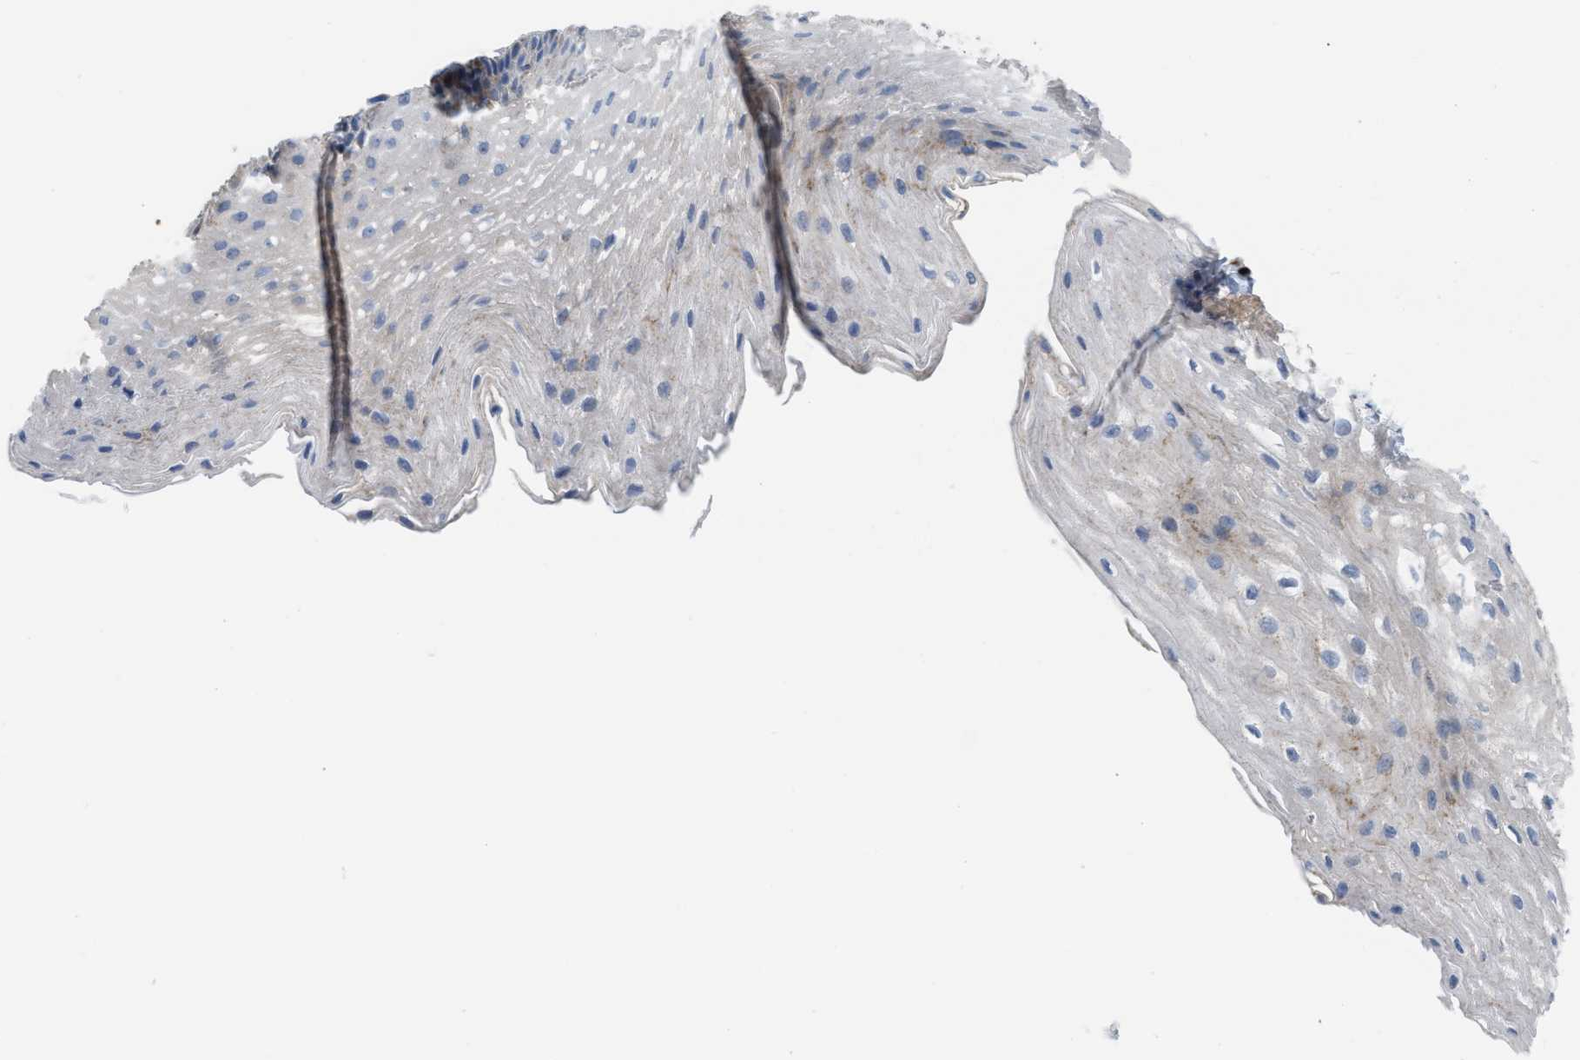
{"staining": {"intensity": "weak", "quantity": "<25%", "location": "cytoplasmic/membranous"}, "tissue": "esophagus", "cell_type": "Squamous epithelial cells", "image_type": "normal", "snomed": [{"axis": "morphology", "description": "Normal tissue, NOS"}, {"axis": "topography", "description": "Esophagus"}], "caption": "IHC histopathology image of benign esophagus: esophagus stained with DAB reveals no significant protein staining in squamous epithelial cells.", "gene": "DHX58", "patient": {"sex": "male", "age": 48}}